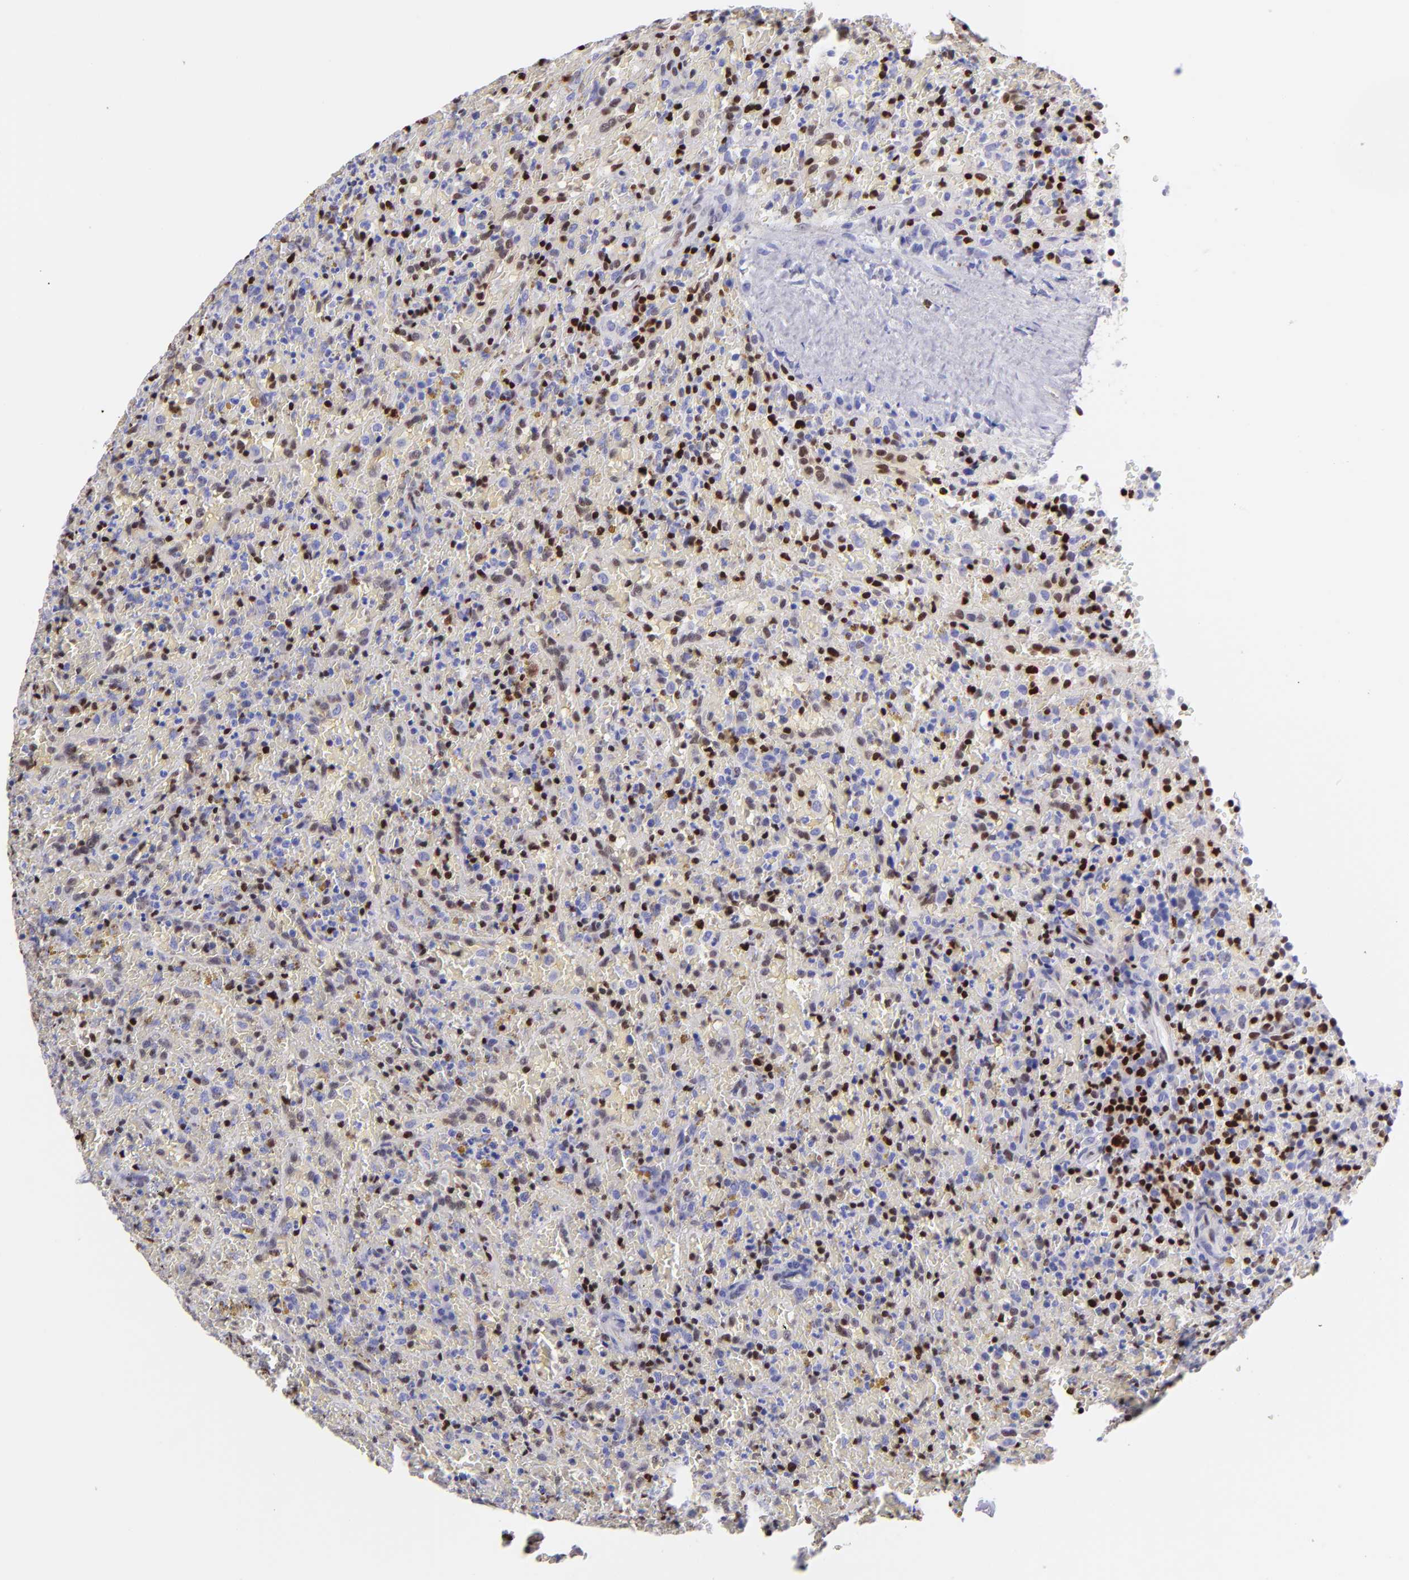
{"staining": {"intensity": "moderate", "quantity": "<25%", "location": "nuclear"}, "tissue": "lymphoma", "cell_type": "Tumor cells", "image_type": "cancer", "snomed": [{"axis": "morphology", "description": "Malignant lymphoma, non-Hodgkin's type, High grade"}, {"axis": "topography", "description": "Spleen"}, {"axis": "topography", "description": "Lymph node"}], "caption": "The micrograph reveals immunohistochemical staining of high-grade malignant lymphoma, non-Hodgkin's type. There is moderate nuclear positivity is seen in about <25% of tumor cells.", "gene": "ETS1", "patient": {"sex": "female", "age": 70}}